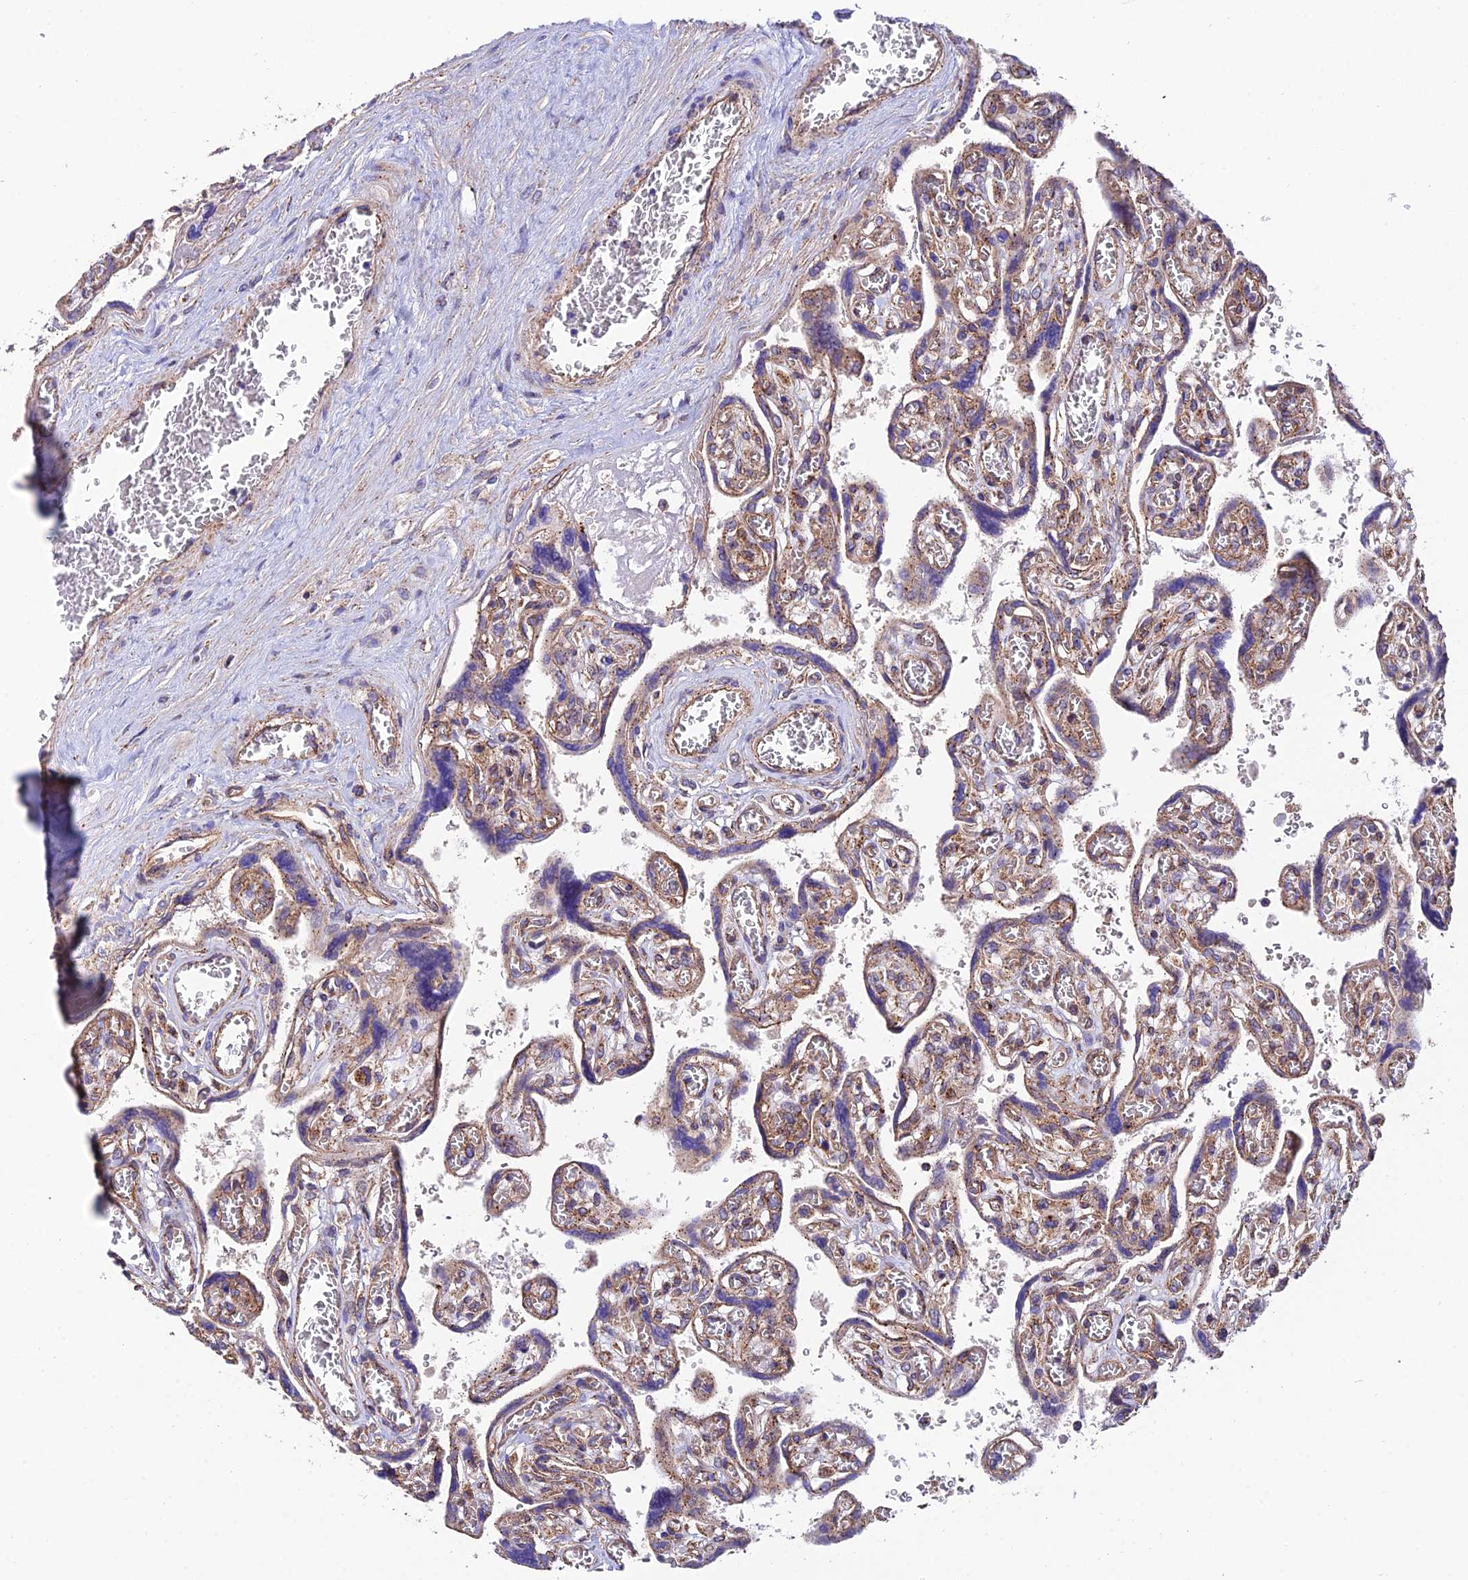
{"staining": {"intensity": "strong", "quantity": "25%-75%", "location": "cytoplasmic/membranous"}, "tissue": "placenta", "cell_type": "Trophoblastic cells", "image_type": "normal", "snomed": [{"axis": "morphology", "description": "Normal tissue, NOS"}, {"axis": "topography", "description": "Placenta"}], "caption": "A high amount of strong cytoplasmic/membranous expression is seen in about 25%-75% of trophoblastic cells in normal placenta.", "gene": "QRFP", "patient": {"sex": "female", "age": 39}}